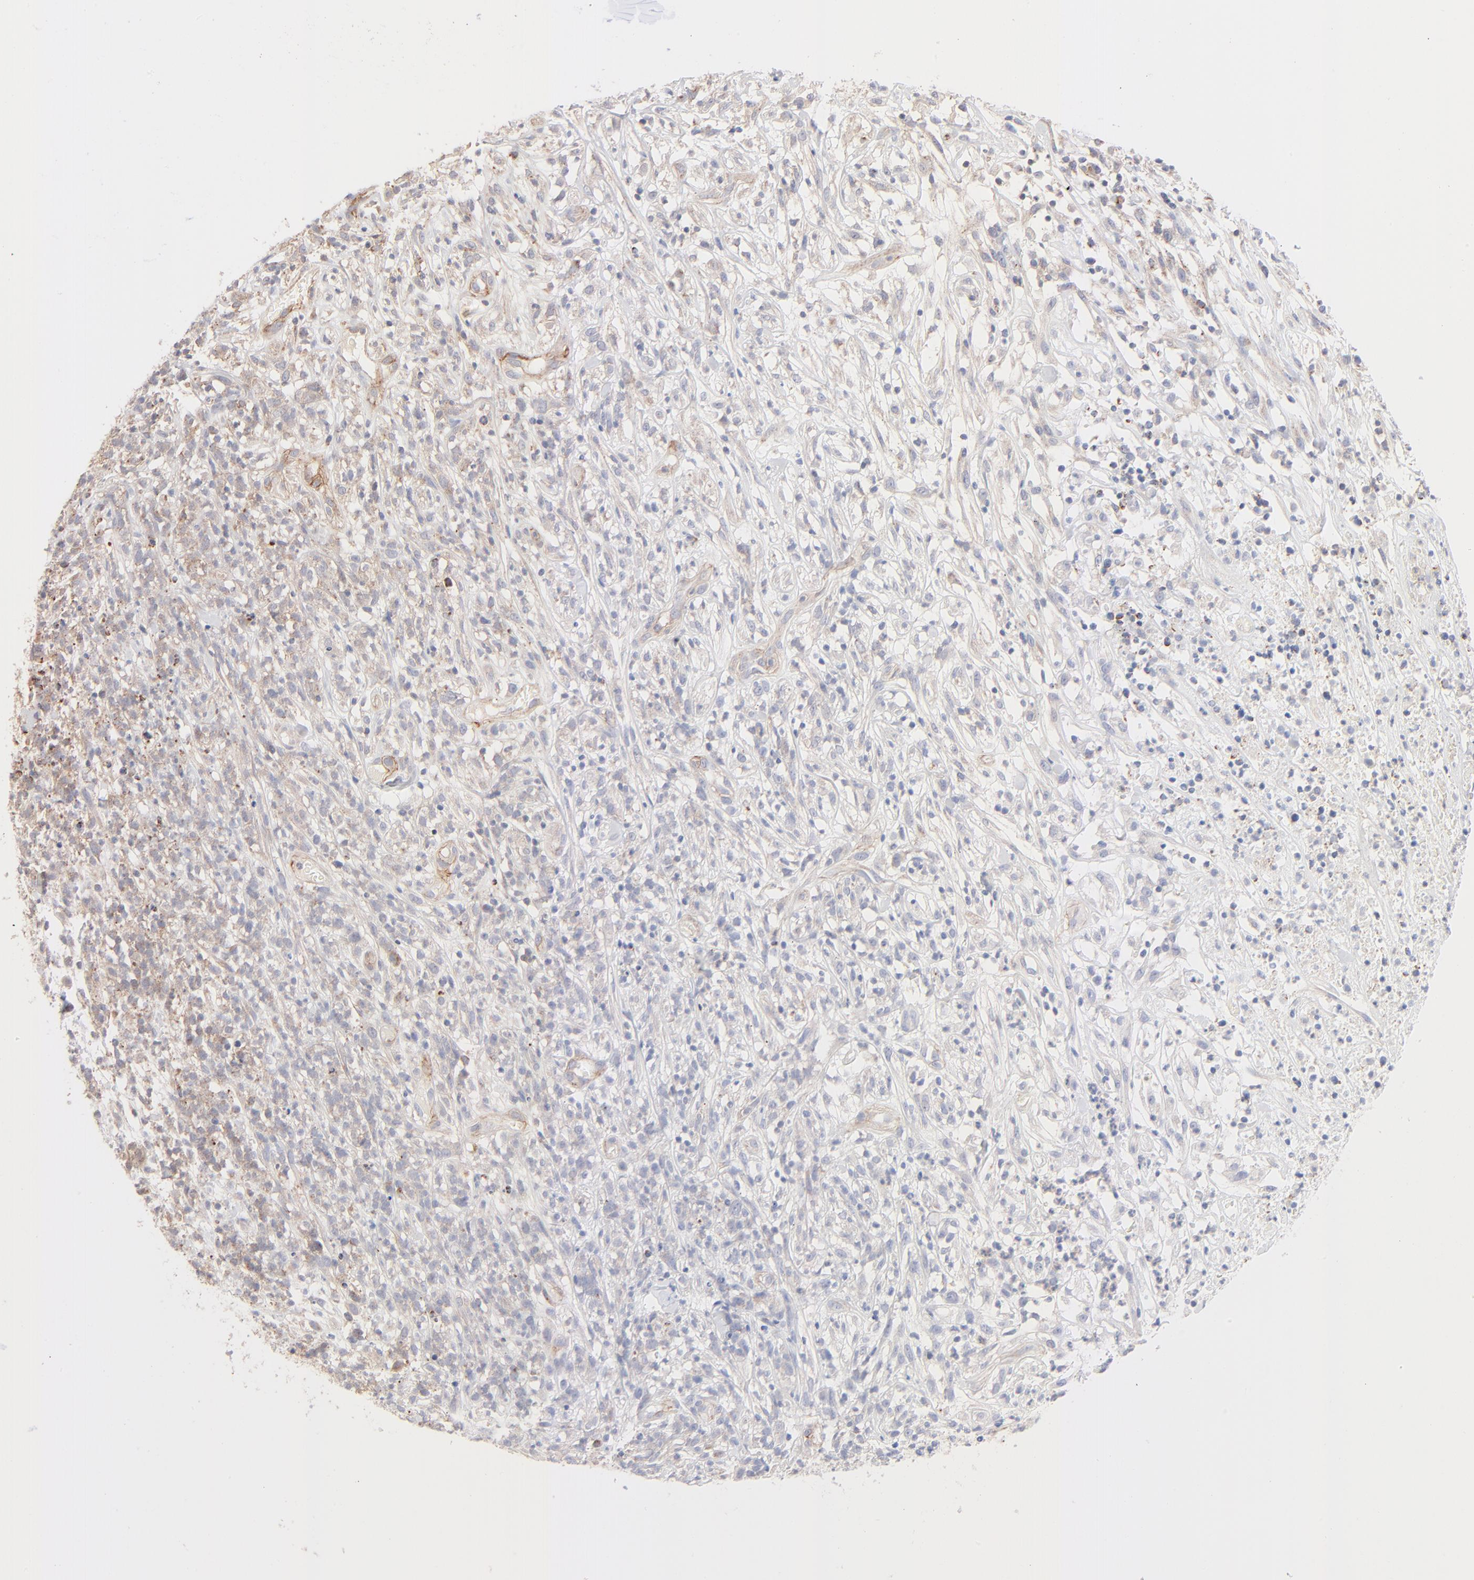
{"staining": {"intensity": "weak", "quantity": ">75%", "location": "cytoplasmic/membranous"}, "tissue": "lymphoma", "cell_type": "Tumor cells", "image_type": "cancer", "snomed": [{"axis": "morphology", "description": "Malignant lymphoma, non-Hodgkin's type, High grade"}, {"axis": "topography", "description": "Lymph node"}], "caption": "An image of high-grade malignant lymphoma, non-Hodgkin's type stained for a protein exhibits weak cytoplasmic/membranous brown staining in tumor cells.", "gene": "CSPG4", "patient": {"sex": "female", "age": 73}}